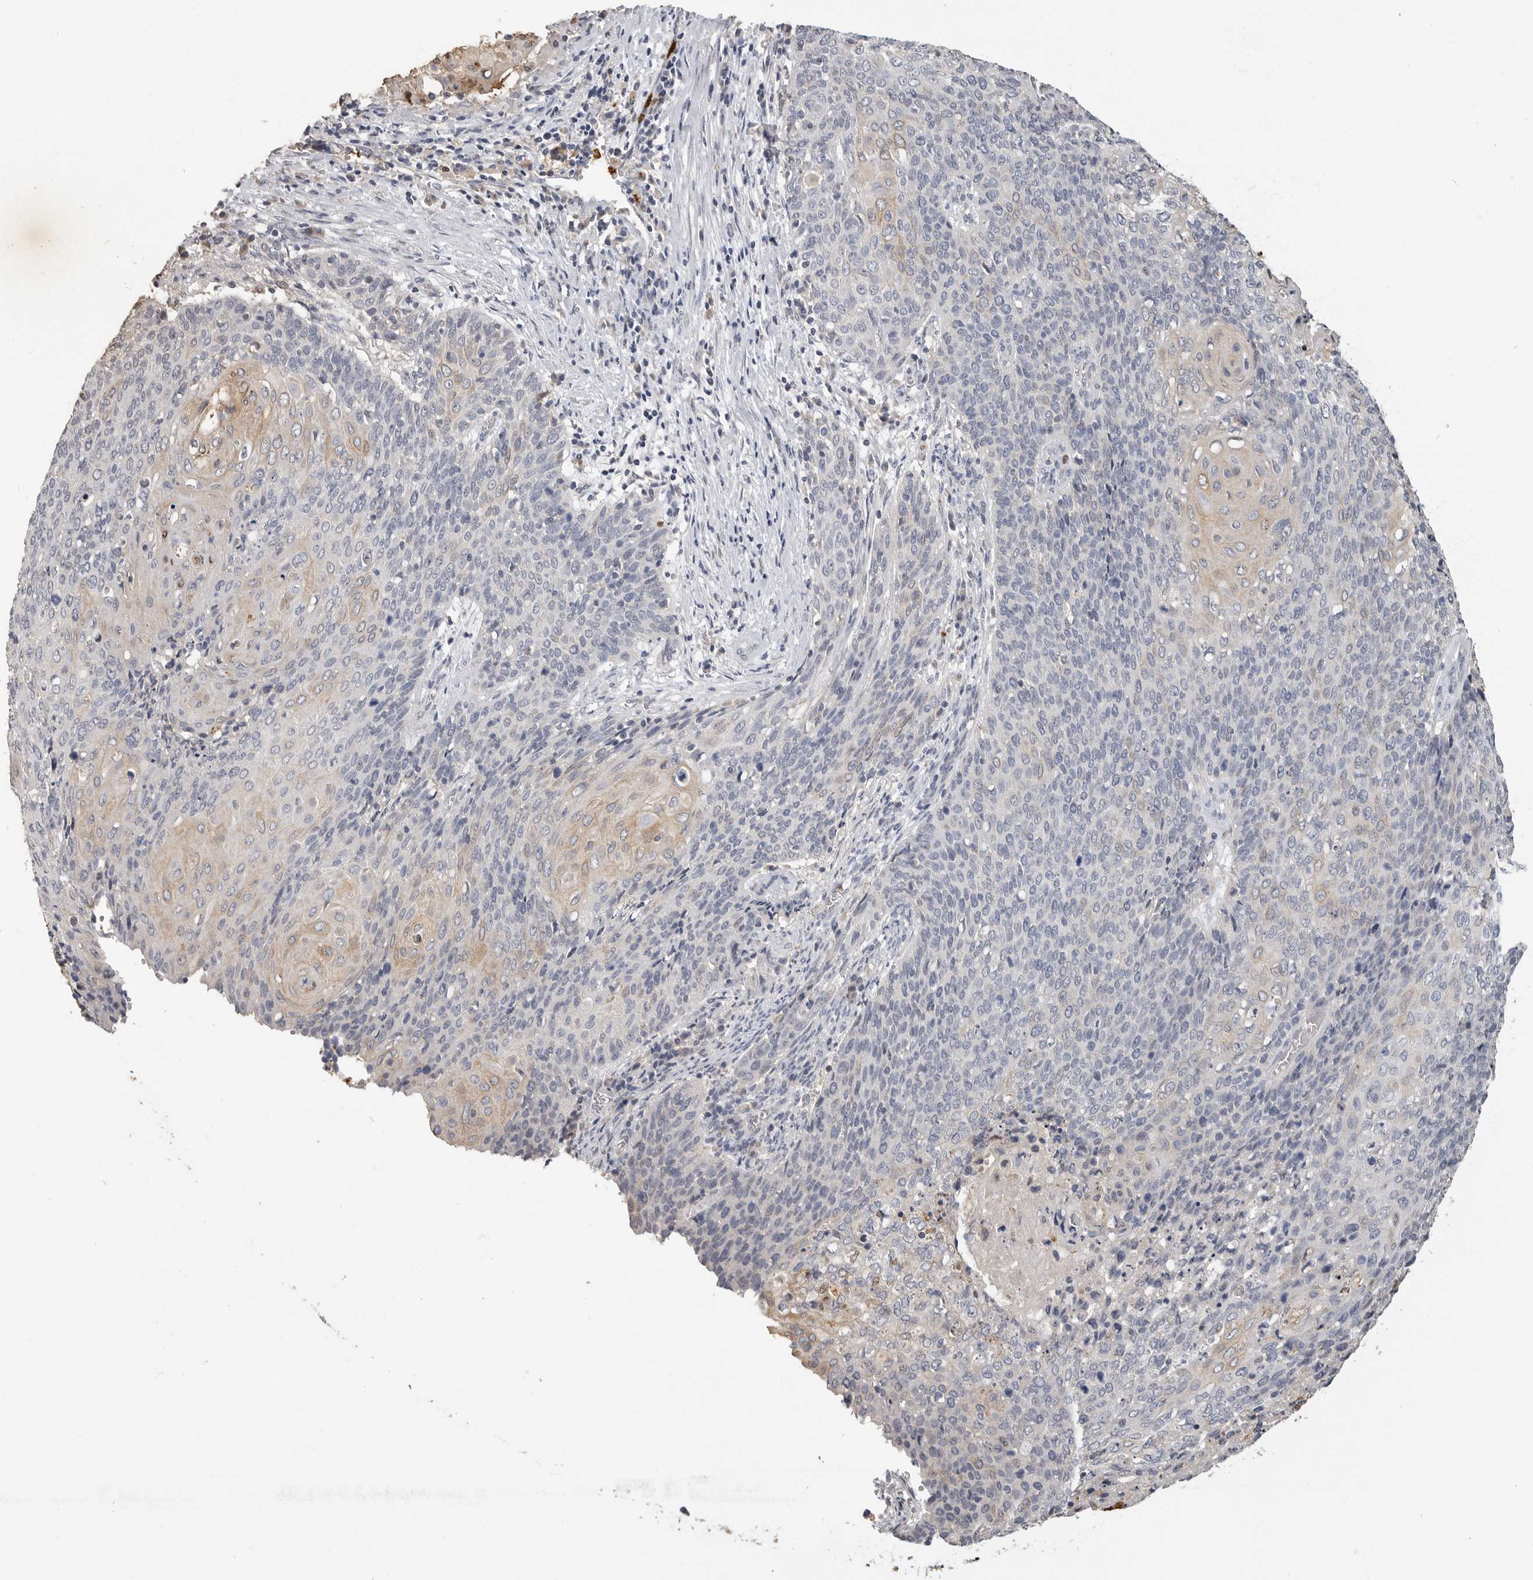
{"staining": {"intensity": "weak", "quantity": "<25%", "location": "cytoplasmic/membranous"}, "tissue": "cervical cancer", "cell_type": "Tumor cells", "image_type": "cancer", "snomed": [{"axis": "morphology", "description": "Squamous cell carcinoma, NOS"}, {"axis": "topography", "description": "Cervix"}], "caption": "An image of human cervical cancer (squamous cell carcinoma) is negative for staining in tumor cells.", "gene": "LTBR", "patient": {"sex": "female", "age": 39}}